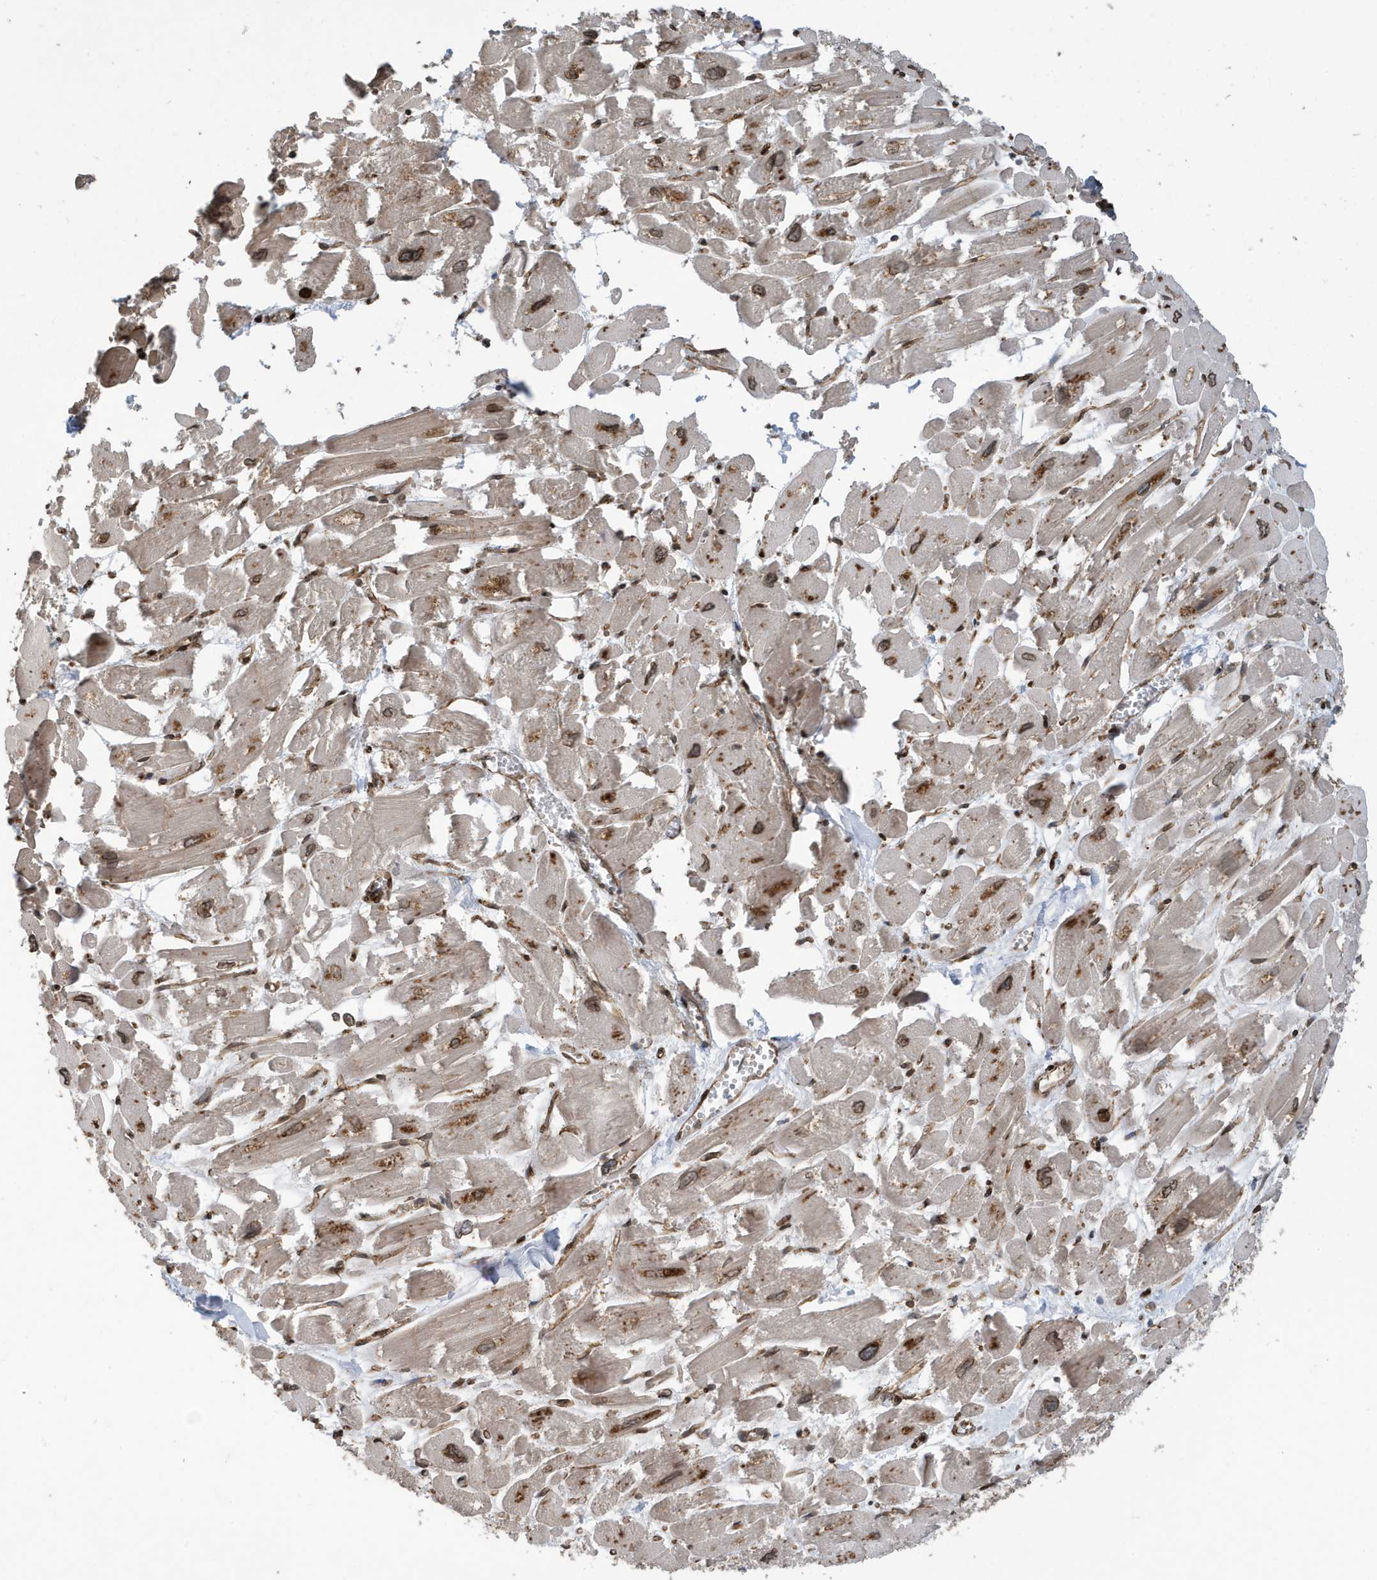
{"staining": {"intensity": "moderate", "quantity": "25%-75%", "location": "nuclear"}, "tissue": "heart muscle", "cell_type": "Cardiomyocytes", "image_type": "normal", "snomed": [{"axis": "morphology", "description": "Normal tissue, NOS"}, {"axis": "topography", "description": "Heart"}], "caption": "Immunohistochemistry (DAB (3,3'-diaminobenzidine)) staining of unremarkable human heart muscle shows moderate nuclear protein positivity in approximately 25%-75% of cardiomyocytes.", "gene": "DUSP18", "patient": {"sex": "male", "age": 54}}